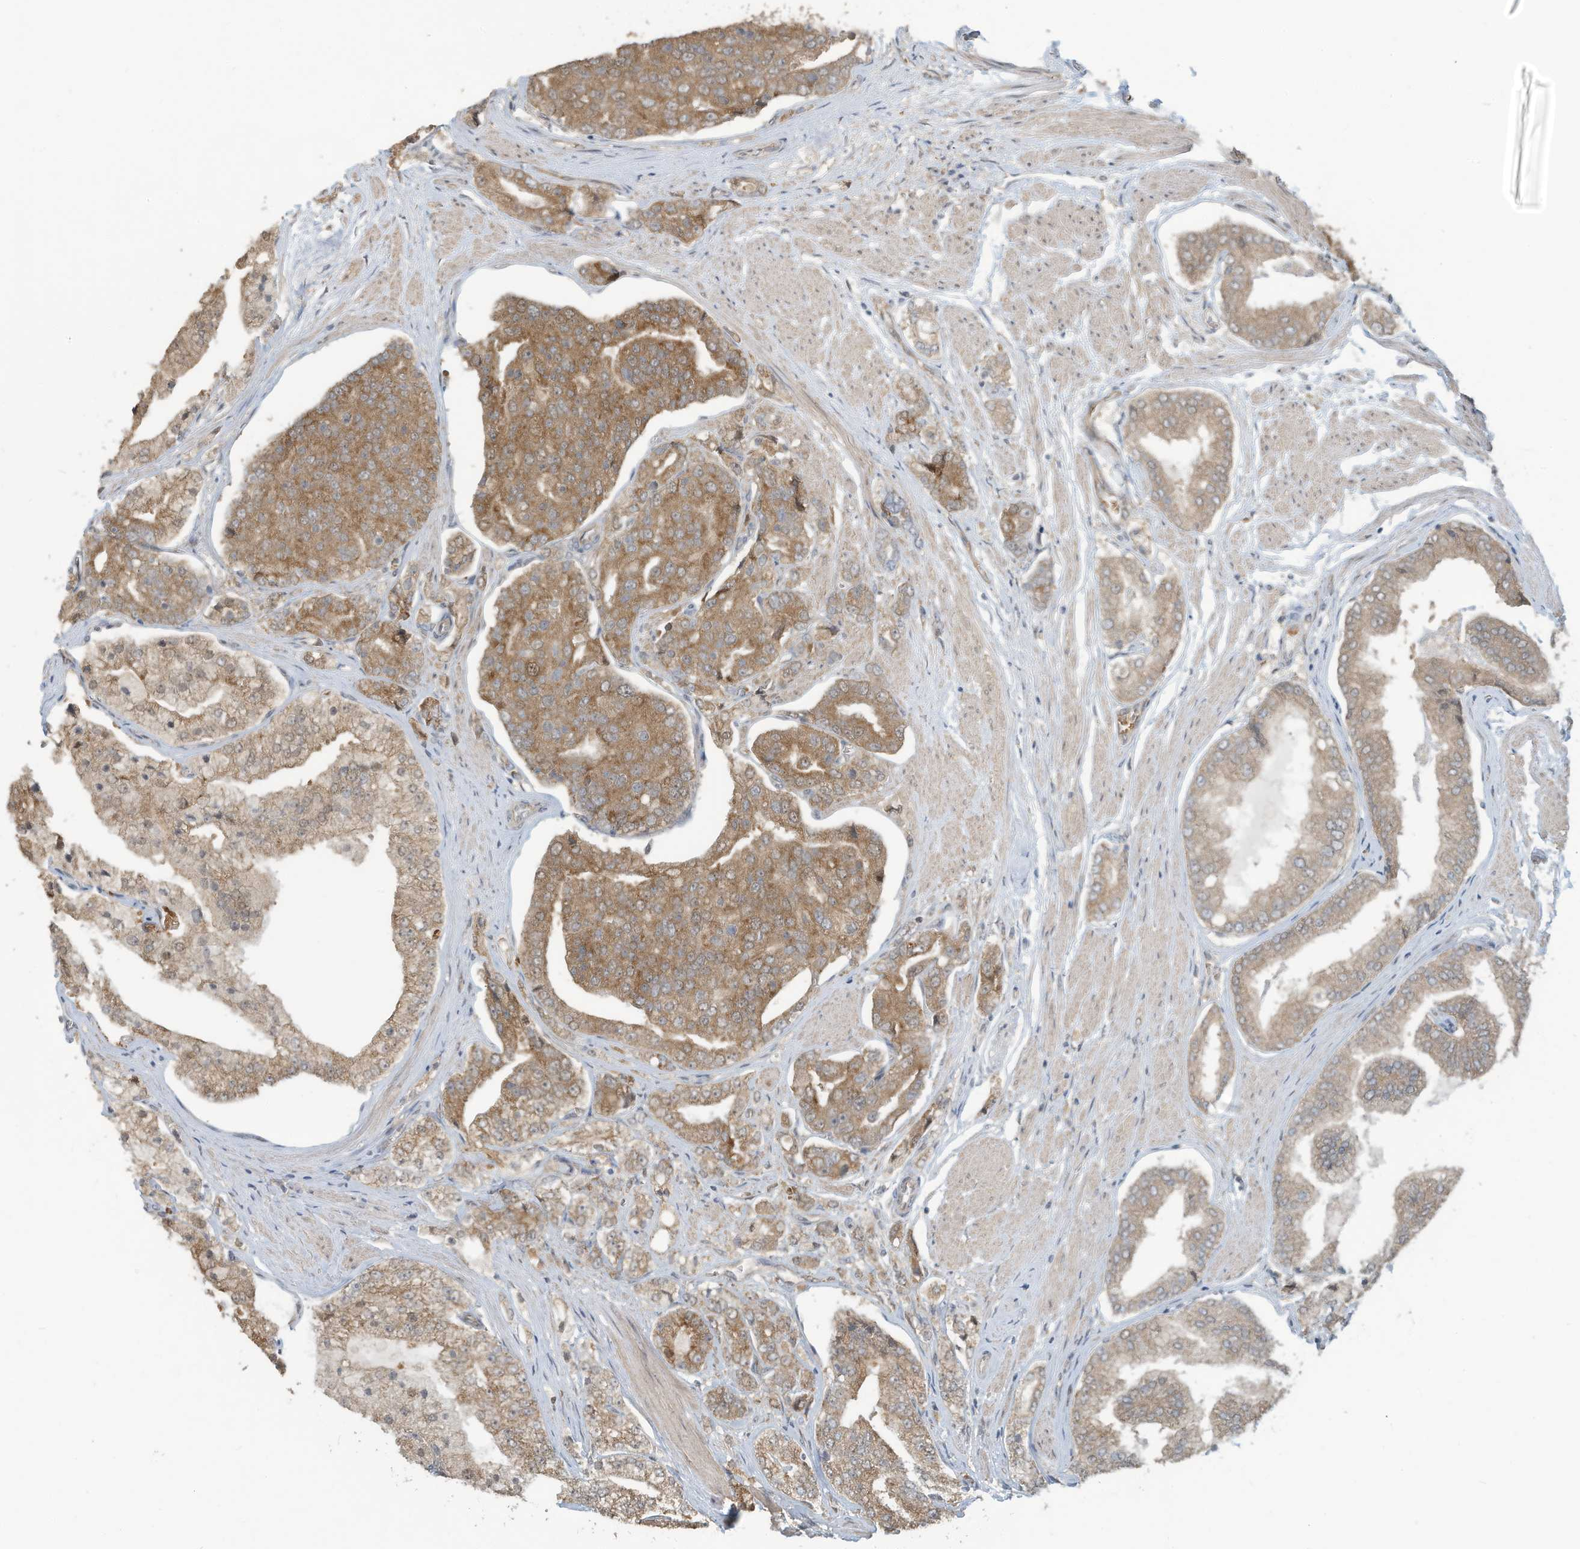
{"staining": {"intensity": "moderate", "quantity": ">75%", "location": "cytoplasmic/membranous"}, "tissue": "prostate cancer", "cell_type": "Tumor cells", "image_type": "cancer", "snomed": [{"axis": "morphology", "description": "Adenocarcinoma, High grade"}, {"axis": "topography", "description": "Prostate"}], "caption": "Brown immunohistochemical staining in human prostate cancer shows moderate cytoplasmic/membranous positivity in about >75% of tumor cells.", "gene": "ERI2", "patient": {"sex": "male", "age": 50}}